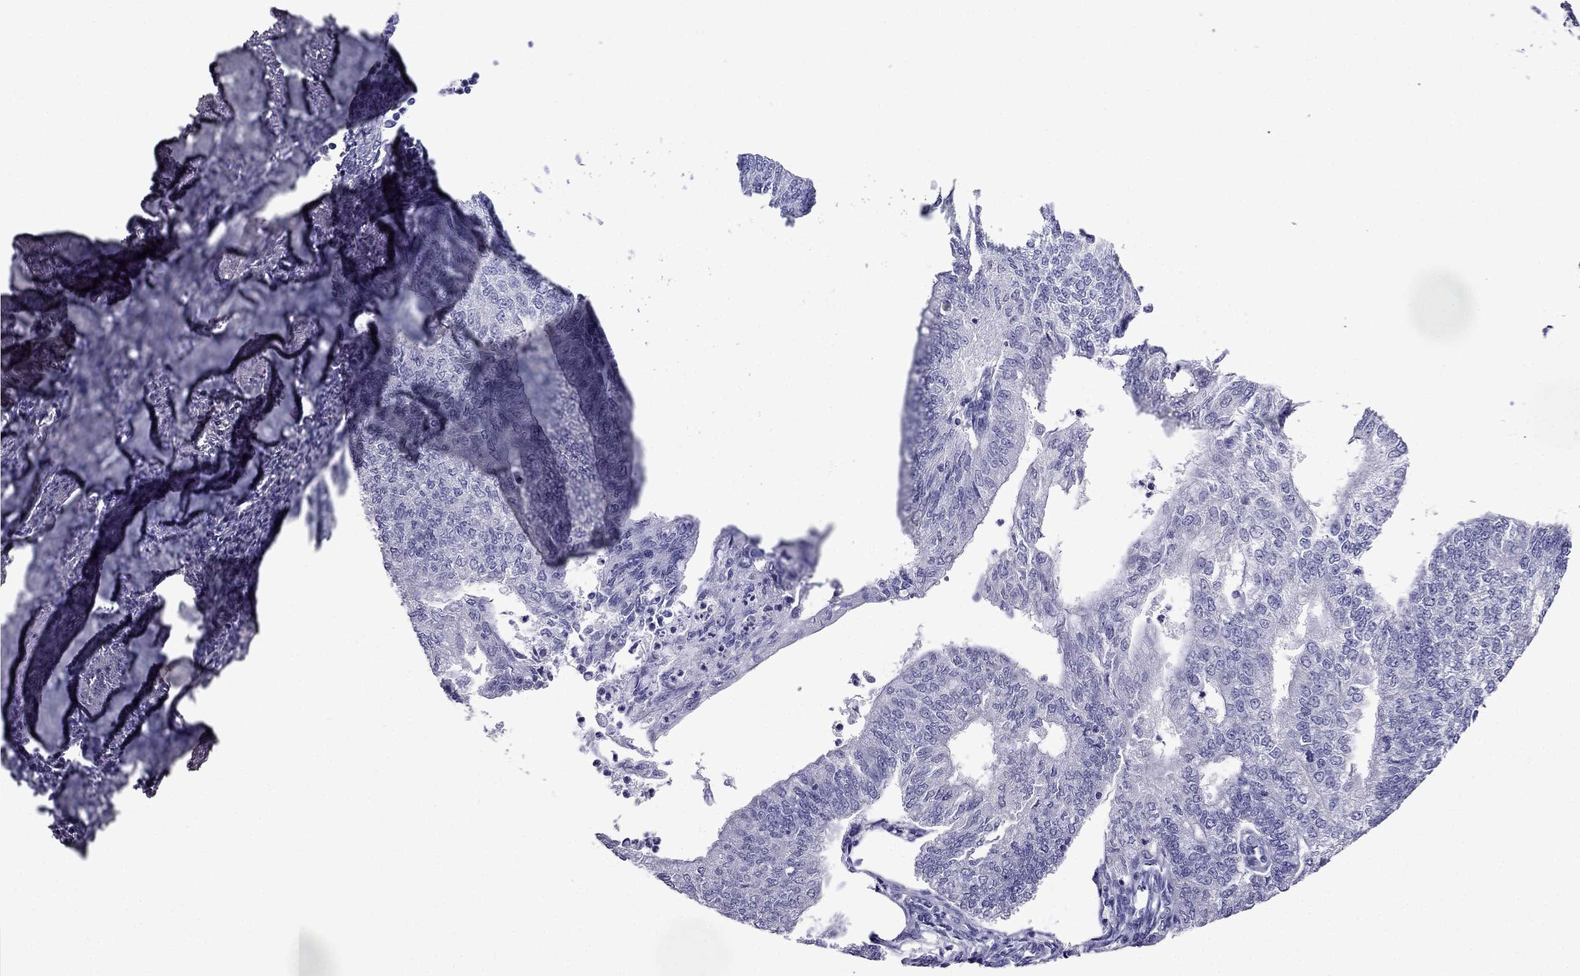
{"staining": {"intensity": "negative", "quantity": "none", "location": "none"}, "tissue": "endometrial cancer", "cell_type": "Tumor cells", "image_type": "cancer", "snomed": [{"axis": "morphology", "description": "Adenocarcinoma, NOS"}, {"axis": "topography", "description": "Endometrium"}], "caption": "This histopathology image is of endometrial cancer (adenocarcinoma) stained with immunohistochemistry to label a protein in brown with the nuclei are counter-stained blue. There is no expression in tumor cells.", "gene": "SCNN1D", "patient": {"sex": "female", "age": 59}}